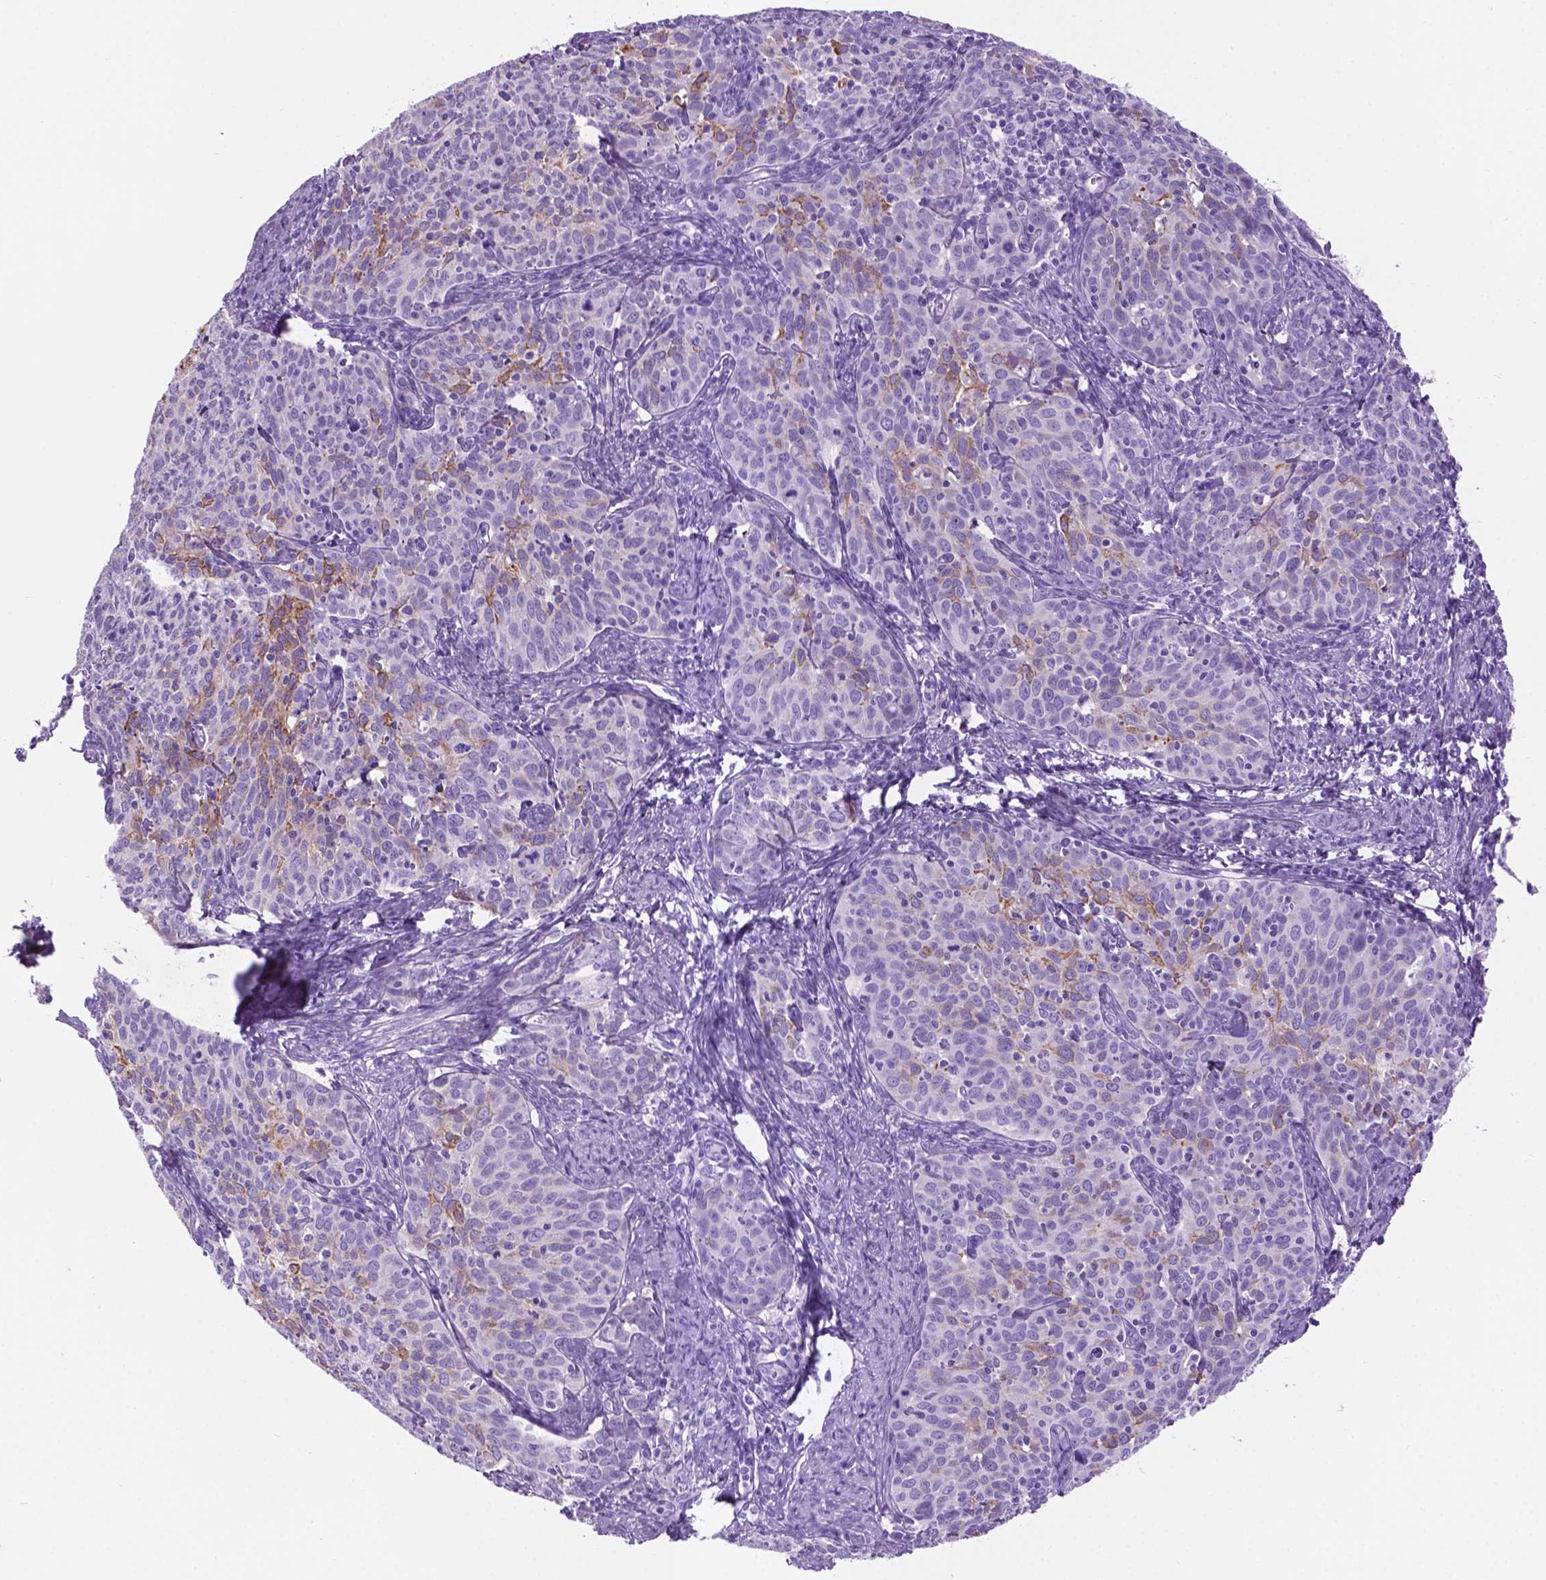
{"staining": {"intensity": "moderate", "quantity": "<25%", "location": "cytoplasmic/membranous"}, "tissue": "cervical cancer", "cell_type": "Tumor cells", "image_type": "cancer", "snomed": [{"axis": "morphology", "description": "Squamous cell carcinoma, NOS"}, {"axis": "topography", "description": "Cervix"}], "caption": "Squamous cell carcinoma (cervical) was stained to show a protein in brown. There is low levels of moderate cytoplasmic/membranous positivity in about <25% of tumor cells.", "gene": "POU4F1", "patient": {"sex": "female", "age": 62}}